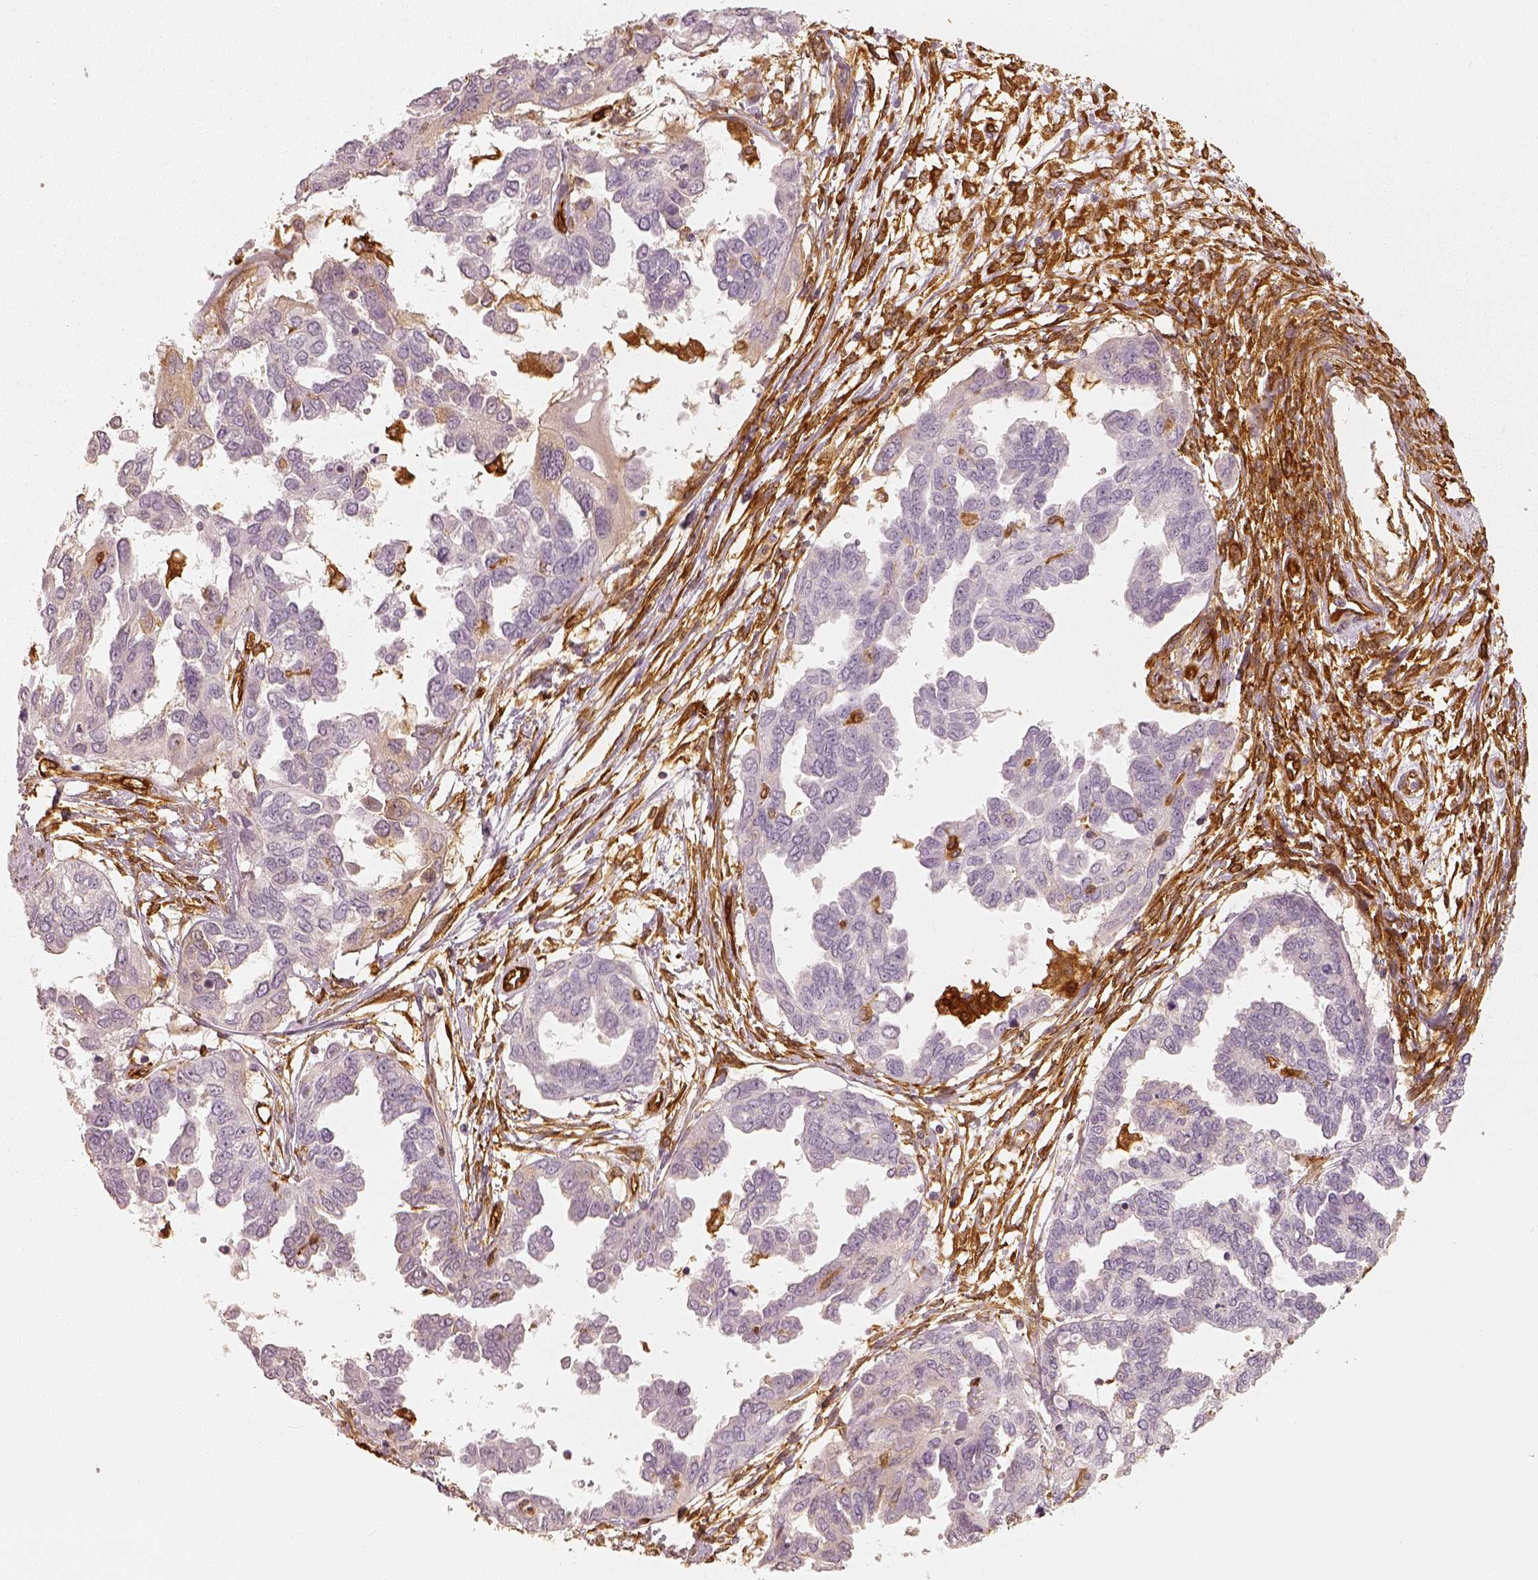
{"staining": {"intensity": "negative", "quantity": "none", "location": "none"}, "tissue": "ovarian cancer", "cell_type": "Tumor cells", "image_type": "cancer", "snomed": [{"axis": "morphology", "description": "Cystadenocarcinoma, serous, NOS"}, {"axis": "topography", "description": "Ovary"}], "caption": "Human ovarian cancer (serous cystadenocarcinoma) stained for a protein using immunohistochemistry demonstrates no staining in tumor cells.", "gene": "FSCN1", "patient": {"sex": "female", "age": 53}}